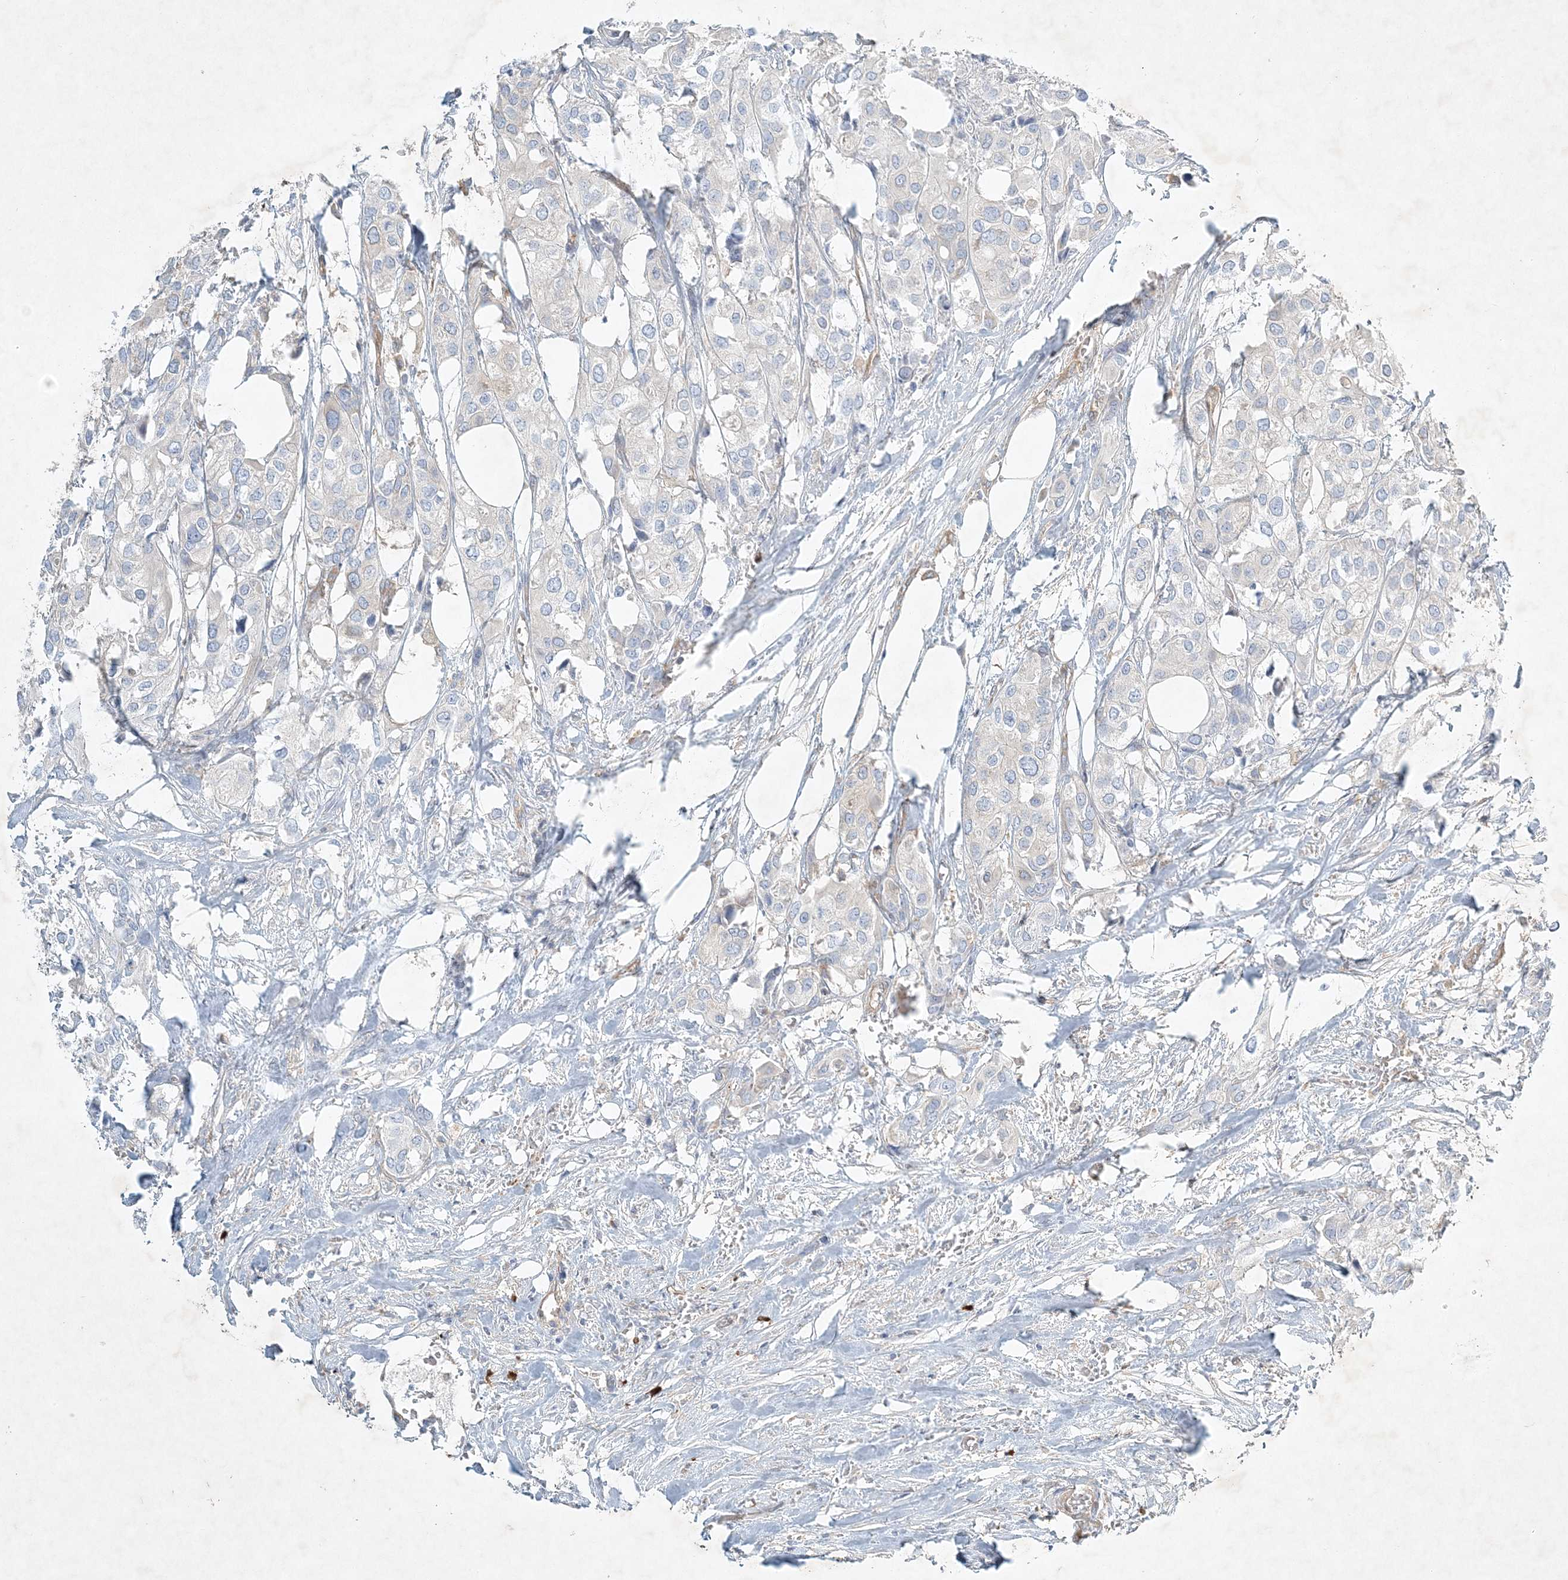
{"staining": {"intensity": "negative", "quantity": "none", "location": "none"}, "tissue": "urothelial cancer", "cell_type": "Tumor cells", "image_type": "cancer", "snomed": [{"axis": "morphology", "description": "Urothelial carcinoma, High grade"}, {"axis": "topography", "description": "Urinary bladder"}], "caption": "High power microscopy micrograph of an immunohistochemistry (IHC) image of high-grade urothelial carcinoma, revealing no significant staining in tumor cells.", "gene": "STK11IP", "patient": {"sex": "male", "age": 64}}